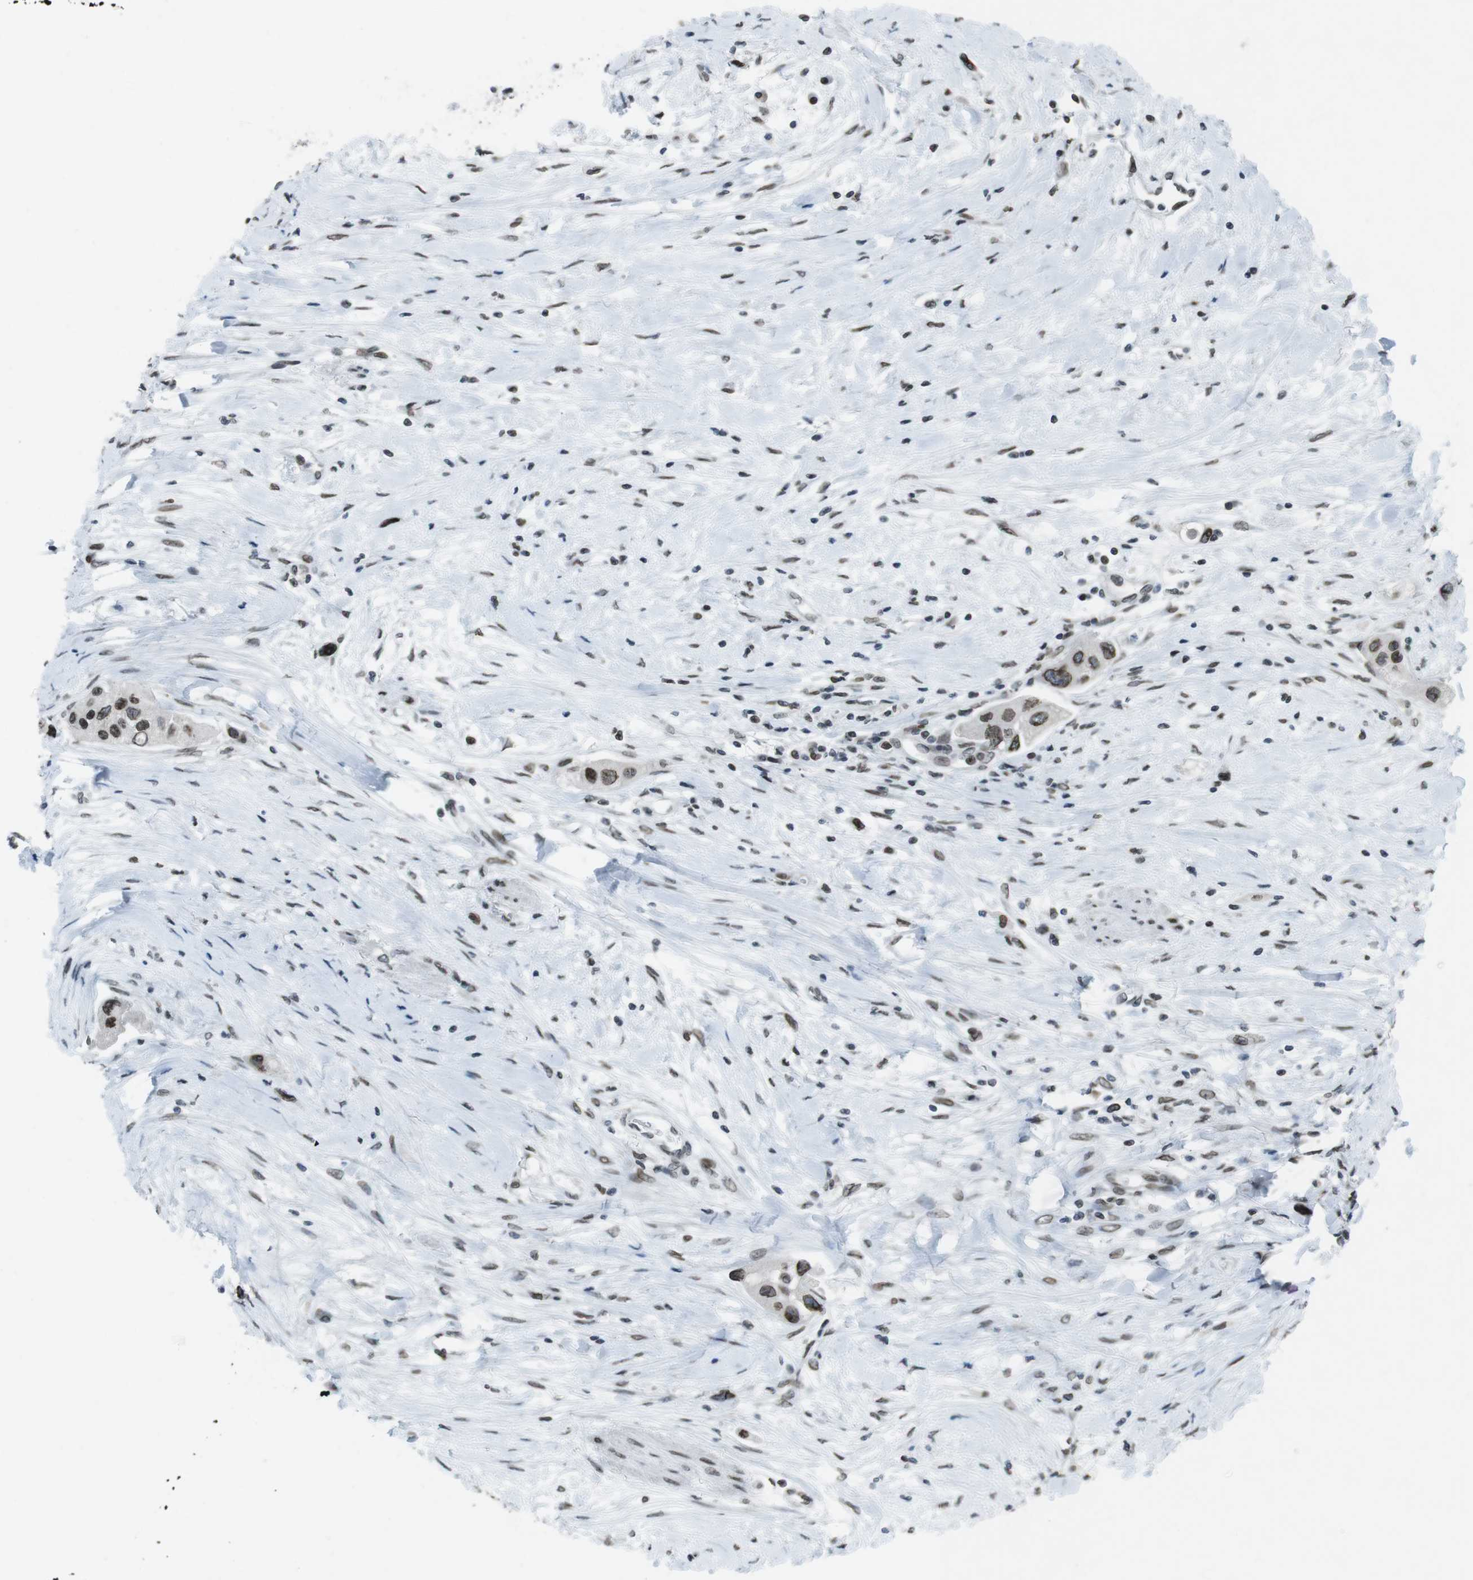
{"staining": {"intensity": "strong", "quantity": ">75%", "location": "cytoplasmic/membranous,nuclear"}, "tissue": "urothelial cancer", "cell_type": "Tumor cells", "image_type": "cancer", "snomed": [{"axis": "morphology", "description": "Urothelial carcinoma, High grade"}, {"axis": "topography", "description": "Urinary bladder"}], "caption": "A micrograph of human urothelial cancer stained for a protein displays strong cytoplasmic/membranous and nuclear brown staining in tumor cells.", "gene": "MAD1L1", "patient": {"sex": "female", "age": 56}}